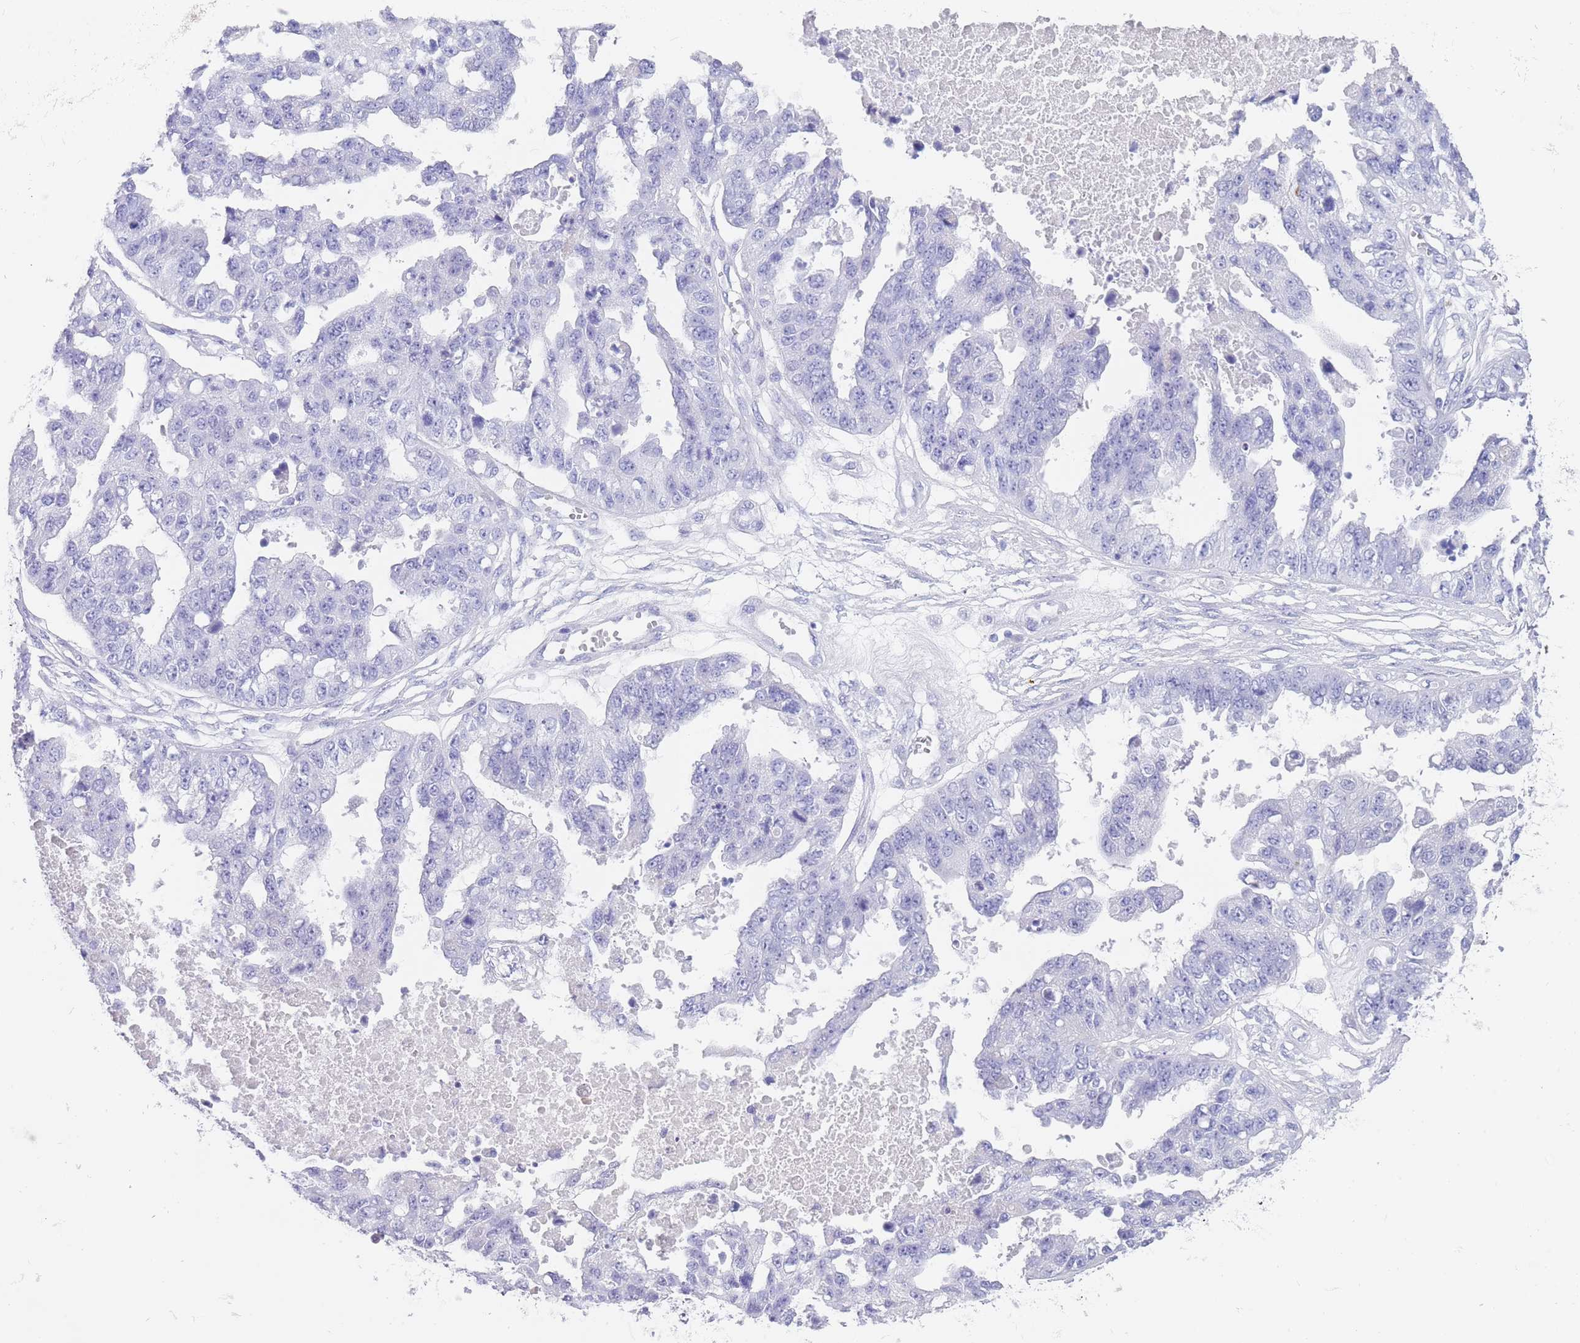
{"staining": {"intensity": "negative", "quantity": "none", "location": "none"}, "tissue": "ovarian cancer", "cell_type": "Tumor cells", "image_type": "cancer", "snomed": [{"axis": "morphology", "description": "Cystadenocarcinoma, serous, NOS"}, {"axis": "topography", "description": "Ovary"}], "caption": "A histopathology image of serous cystadenocarcinoma (ovarian) stained for a protein reveals no brown staining in tumor cells. (DAB (3,3'-diaminobenzidine) immunohistochemistry (IHC), high magnification).", "gene": "CPXM2", "patient": {"sex": "female", "age": 58}}